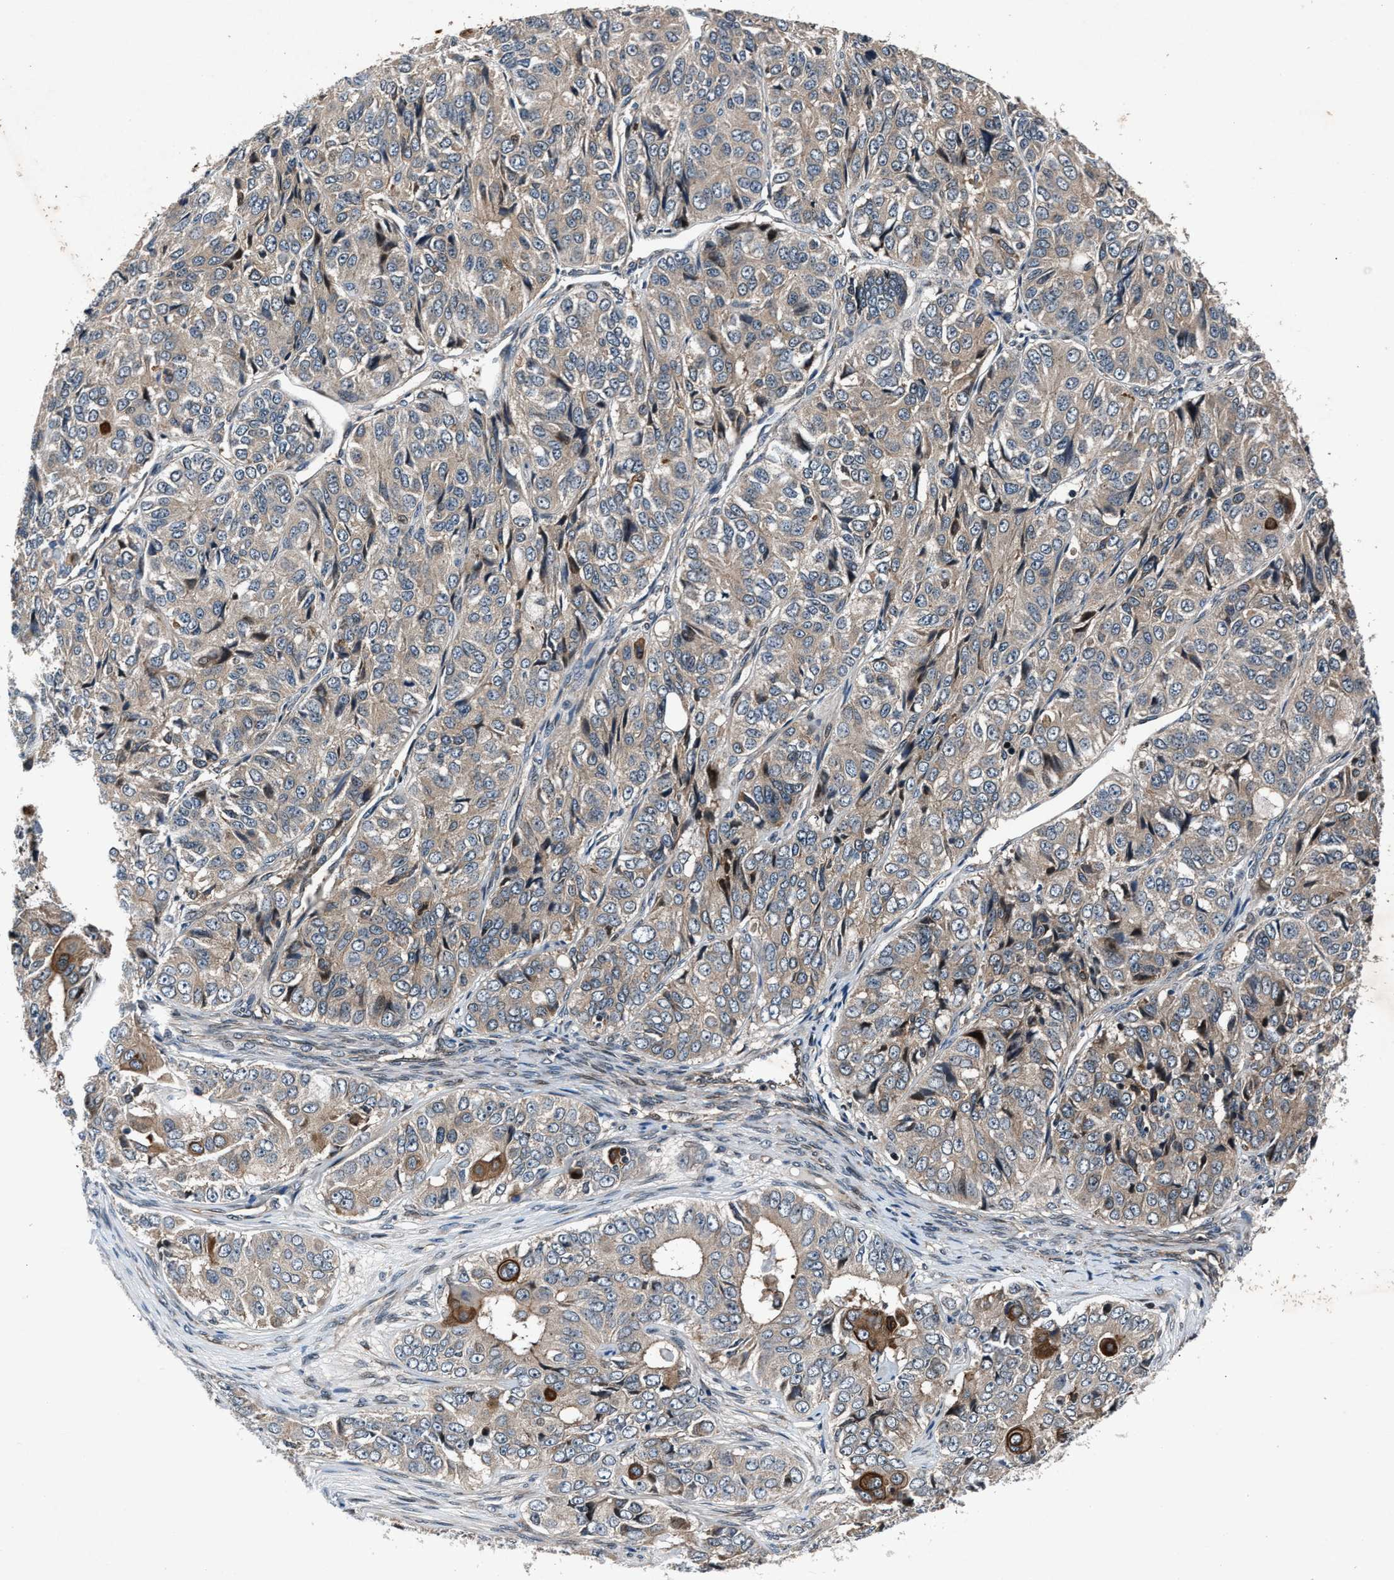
{"staining": {"intensity": "moderate", "quantity": "<25%", "location": "cytoplasmic/membranous"}, "tissue": "ovarian cancer", "cell_type": "Tumor cells", "image_type": "cancer", "snomed": [{"axis": "morphology", "description": "Carcinoma, endometroid"}, {"axis": "topography", "description": "Ovary"}], "caption": "Immunohistochemistry staining of ovarian endometroid carcinoma, which reveals low levels of moderate cytoplasmic/membranous staining in about <25% of tumor cells indicating moderate cytoplasmic/membranous protein expression. The staining was performed using DAB (3,3'-diaminobenzidine) (brown) for protein detection and nuclei were counterstained in hematoxylin (blue).", "gene": "DYNC2I1", "patient": {"sex": "female", "age": 51}}